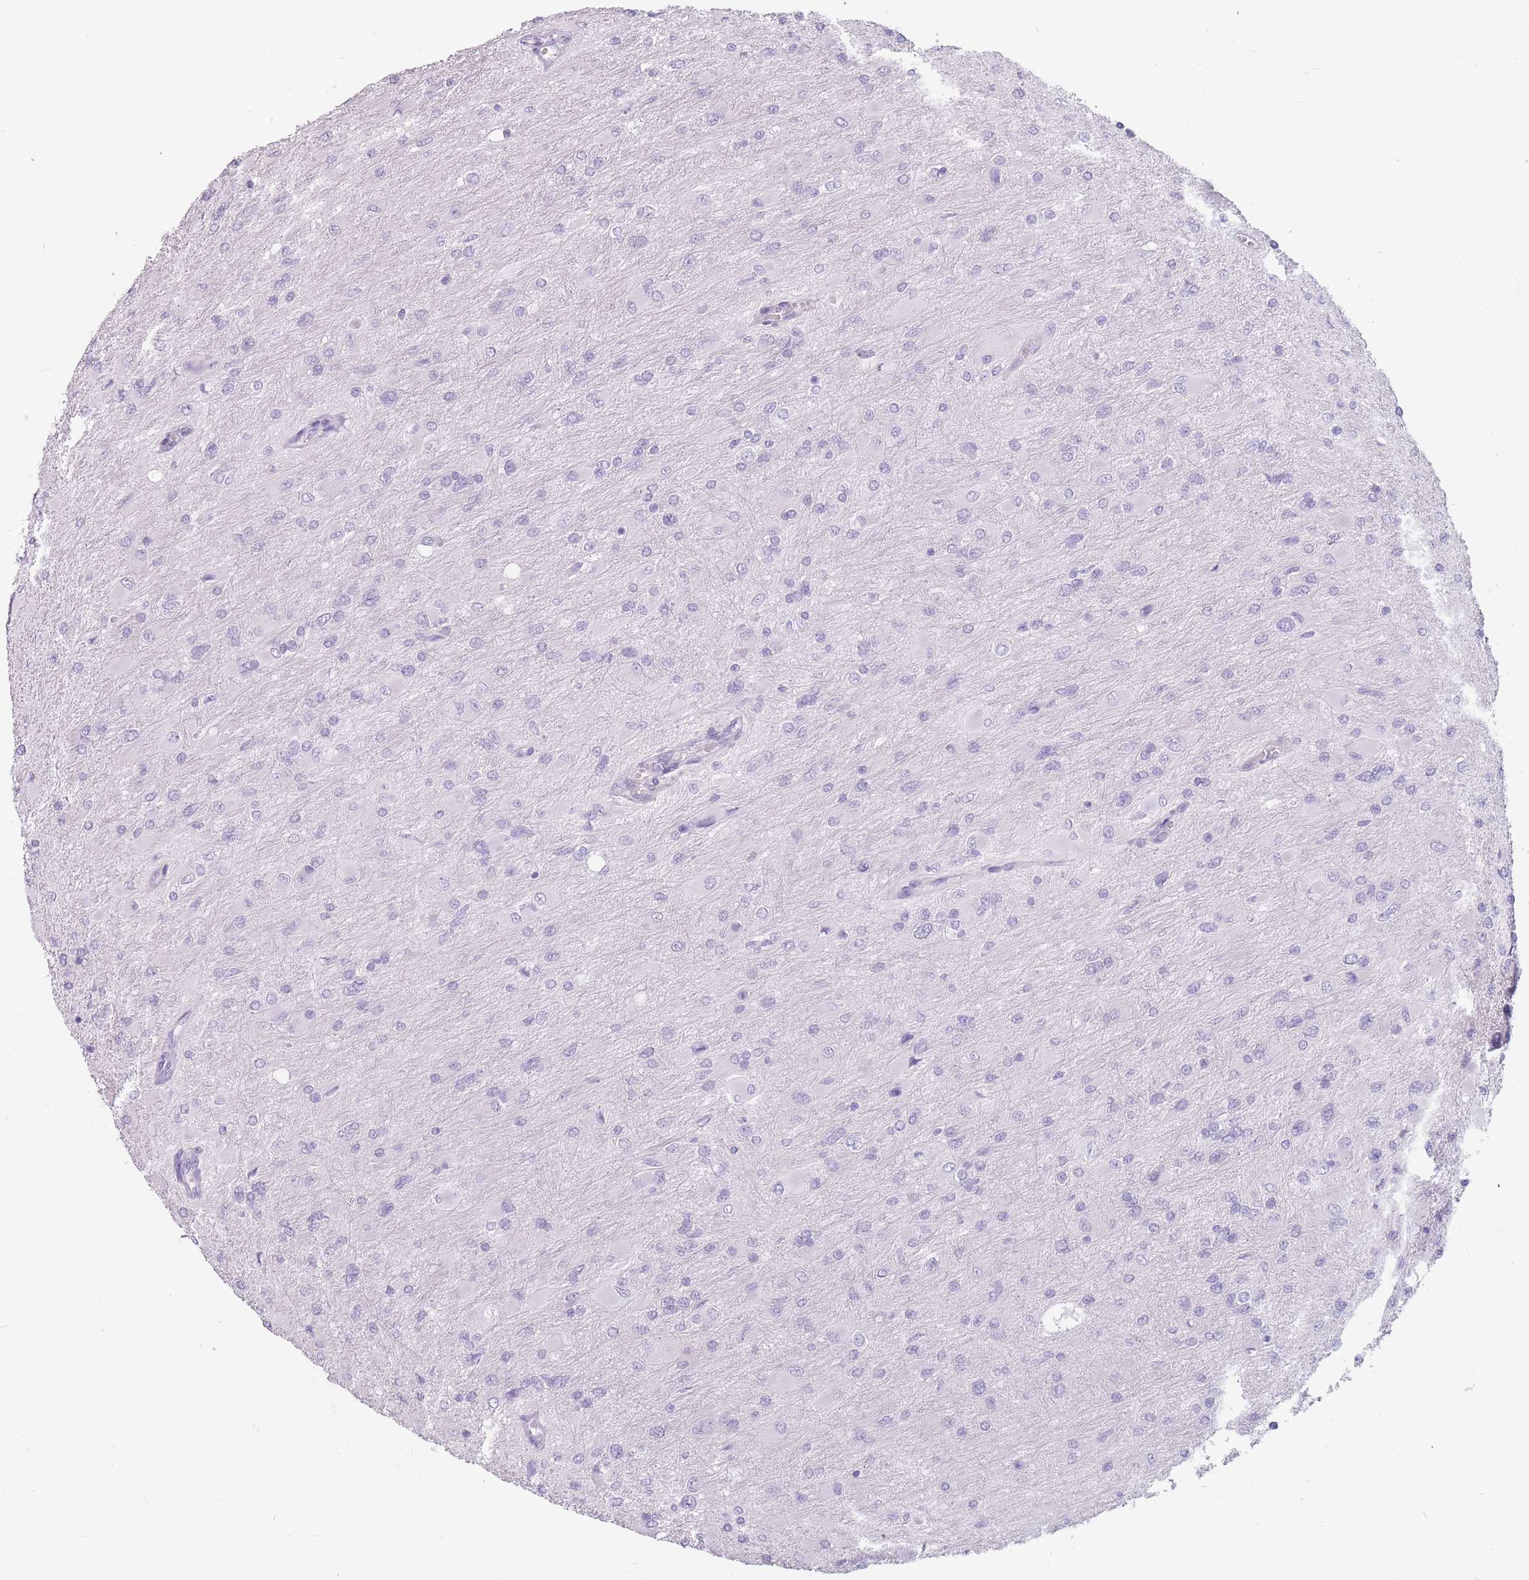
{"staining": {"intensity": "negative", "quantity": "none", "location": "none"}, "tissue": "glioma", "cell_type": "Tumor cells", "image_type": "cancer", "snomed": [{"axis": "morphology", "description": "Glioma, malignant, High grade"}, {"axis": "topography", "description": "Cerebral cortex"}], "caption": "This is a histopathology image of immunohistochemistry staining of glioma, which shows no staining in tumor cells.", "gene": "CCNO", "patient": {"sex": "female", "age": 36}}